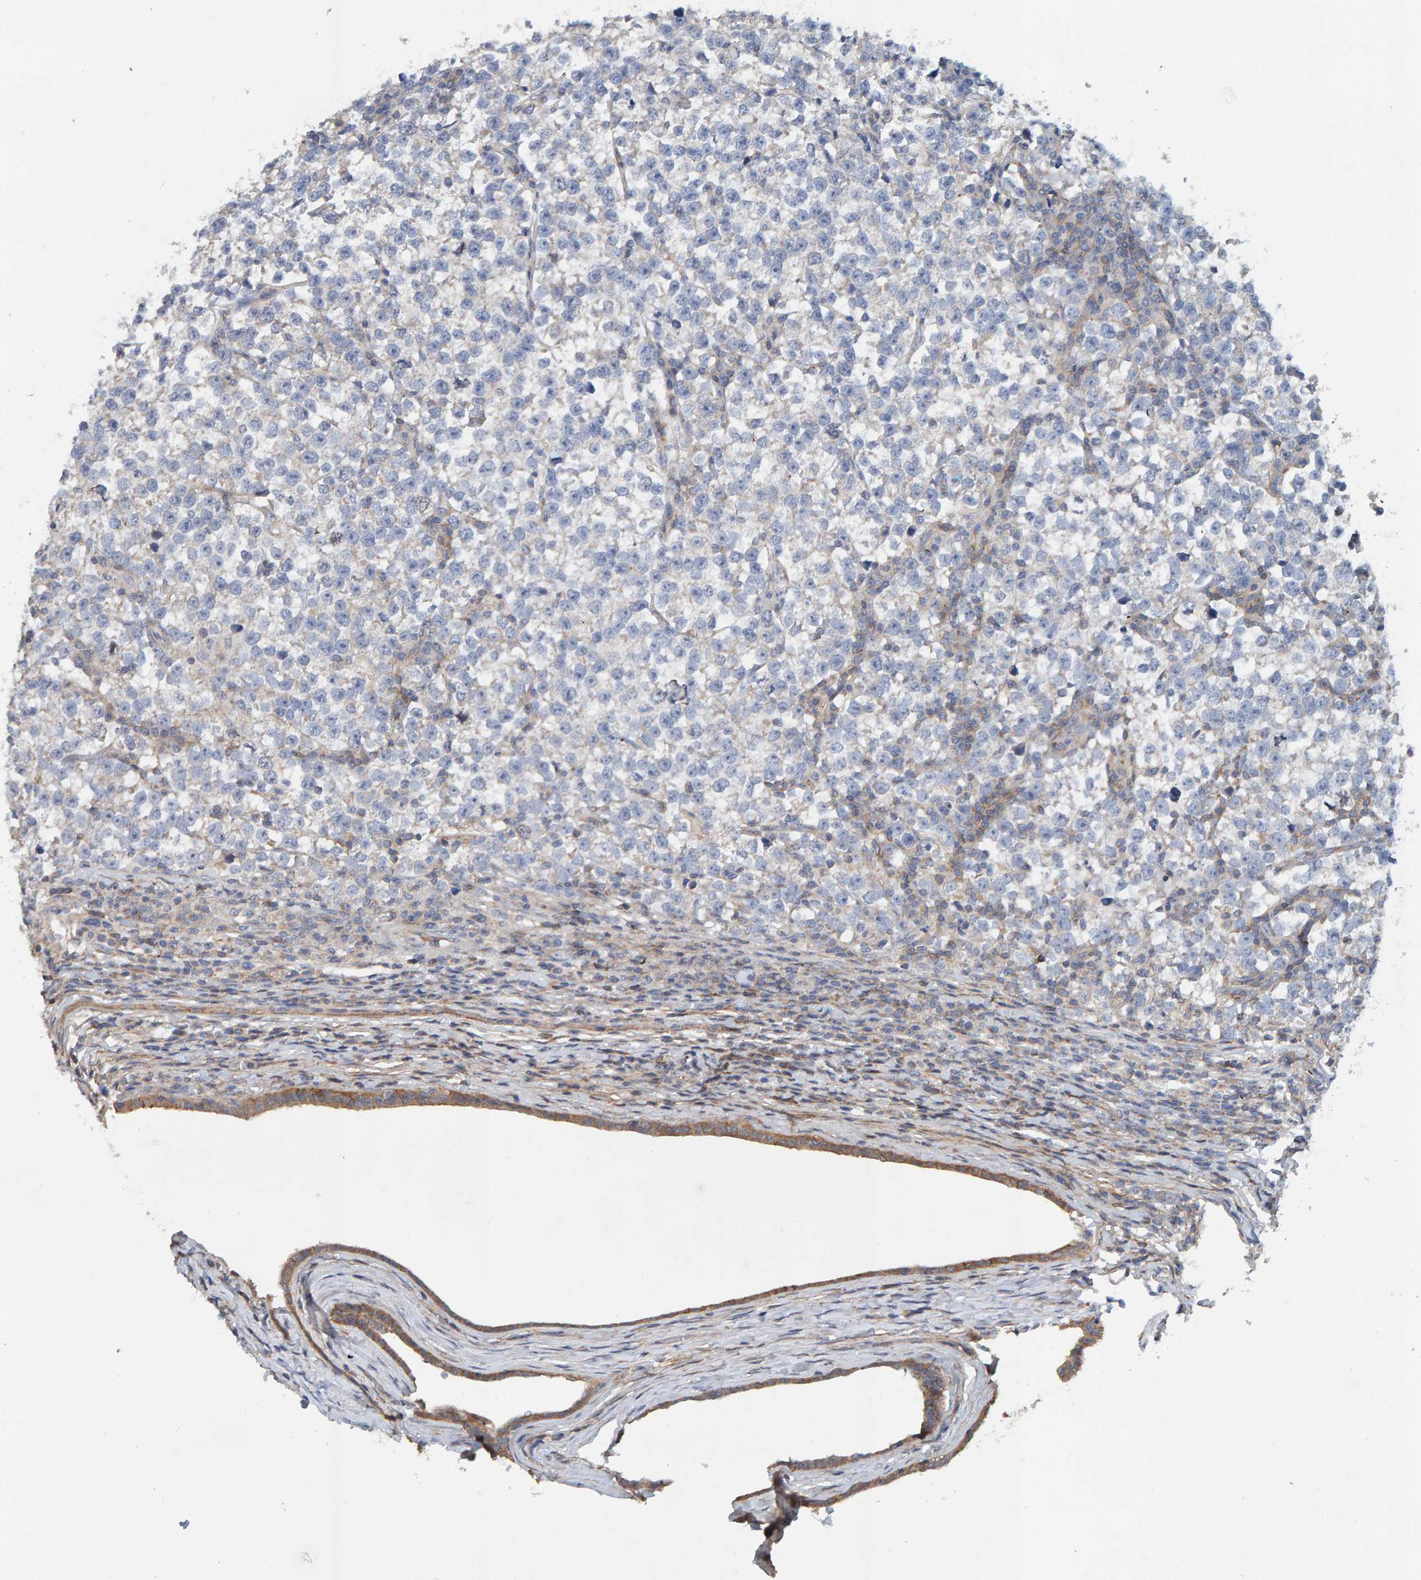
{"staining": {"intensity": "negative", "quantity": "none", "location": "none"}, "tissue": "testis cancer", "cell_type": "Tumor cells", "image_type": "cancer", "snomed": [{"axis": "morphology", "description": "Normal tissue, NOS"}, {"axis": "morphology", "description": "Seminoma, NOS"}, {"axis": "topography", "description": "Testis"}], "caption": "A photomicrograph of human testis cancer is negative for staining in tumor cells. Nuclei are stained in blue.", "gene": "RGP1", "patient": {"sex": "male", "age": 43}}